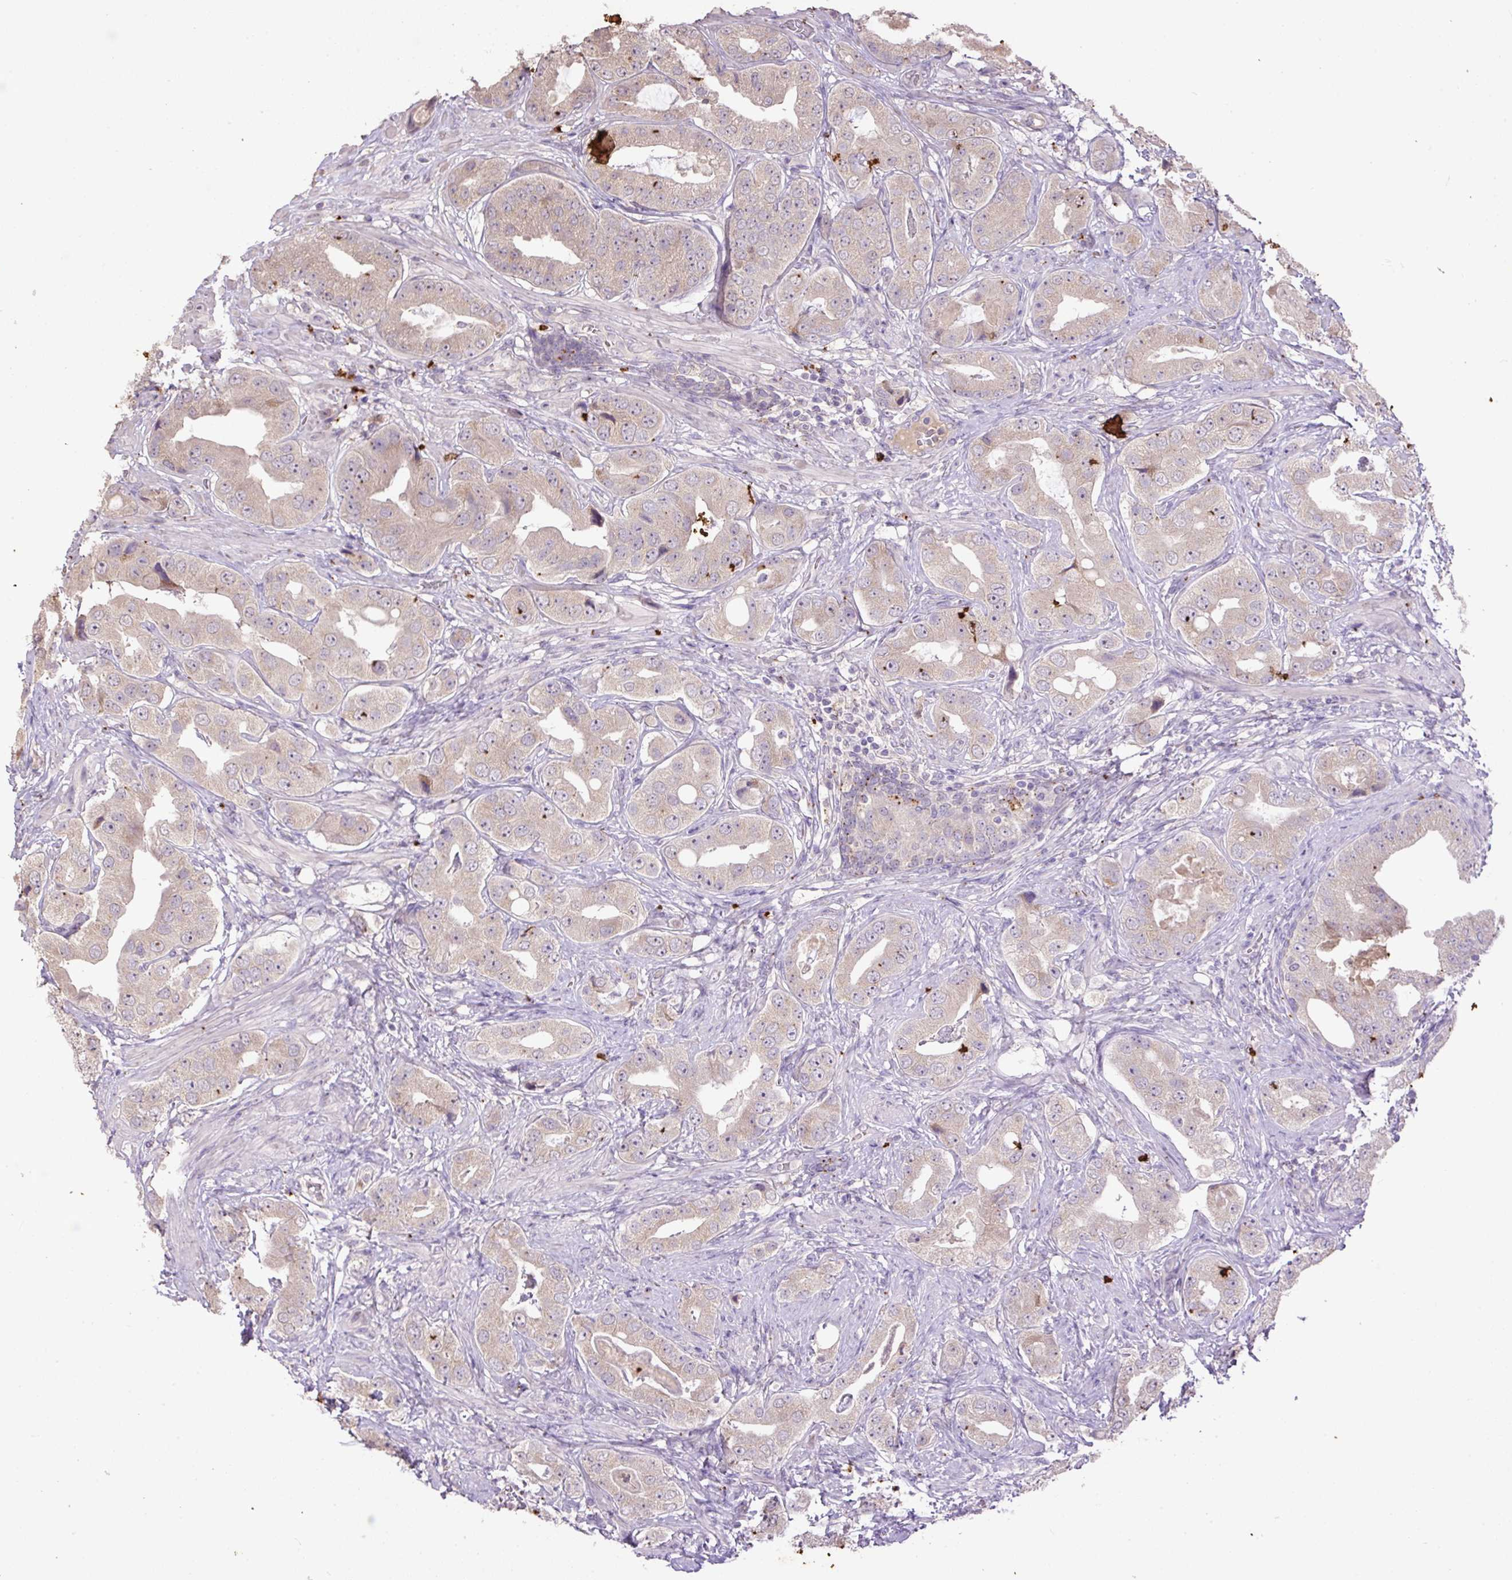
{"staining": {"intensity": "weak", "quantity": ">75%", "location": "cytoplasmic/membranous"}, "tissue": "prostate cancer", "cell_type": "Tumor cells", "image_type": "cancer", "snomed": [{"axis": "morphology", "description": "Adenocarcinoma, High grade"}, {"axis": "topography", "description": "Prostate"}], "caption": "The photomicrograph reveals a brown stain indicating the presence of a protein in the cytoplasmic/membranous of tumor cells in prostate cancer (adenocarcinoma (high-grade)).", "gene": "LRTM2", "patient": {"sex": "male", "age": 63}}